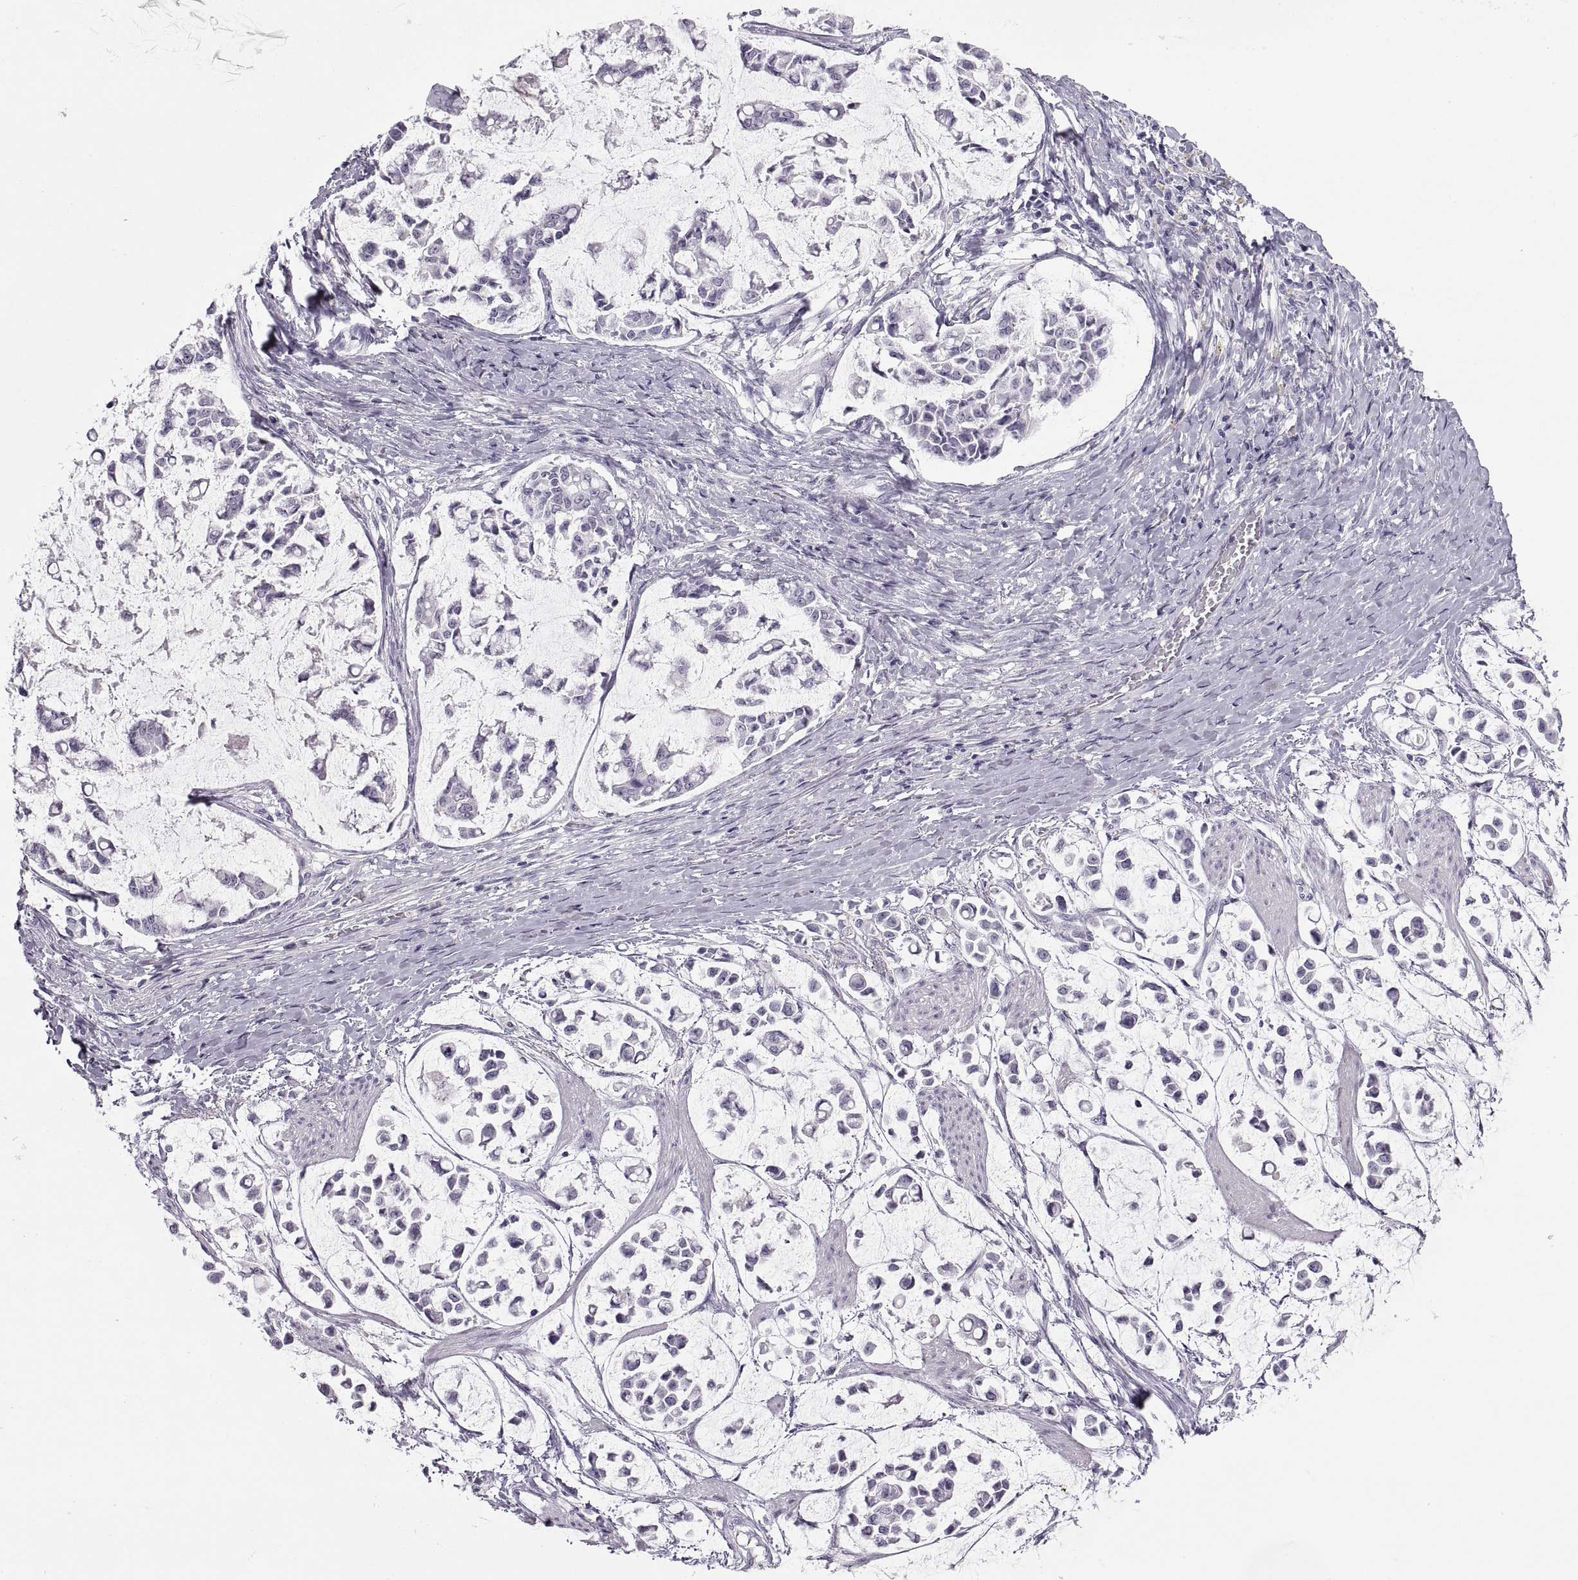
{"staining": {"intensity": "negative", "quantity": "none", "location": "none"}, "tissue": "stomach cancer", "cell_type": "Tumor cells", "image_type": "cancer", "snomed": [{"axis": "morphology", "description": "Adenocarcinoma, NOS"}, {"axis": "topography", "description": "Stomach"}], "caption": "There is no significant expression in tumor cells of stomach cancer. The staining is performed using DAB brown chromogen with nuclei counter-stained in using hematoxylin.", "gene": "C3orf22", "patient": {"sex": "male", "age": 82}}